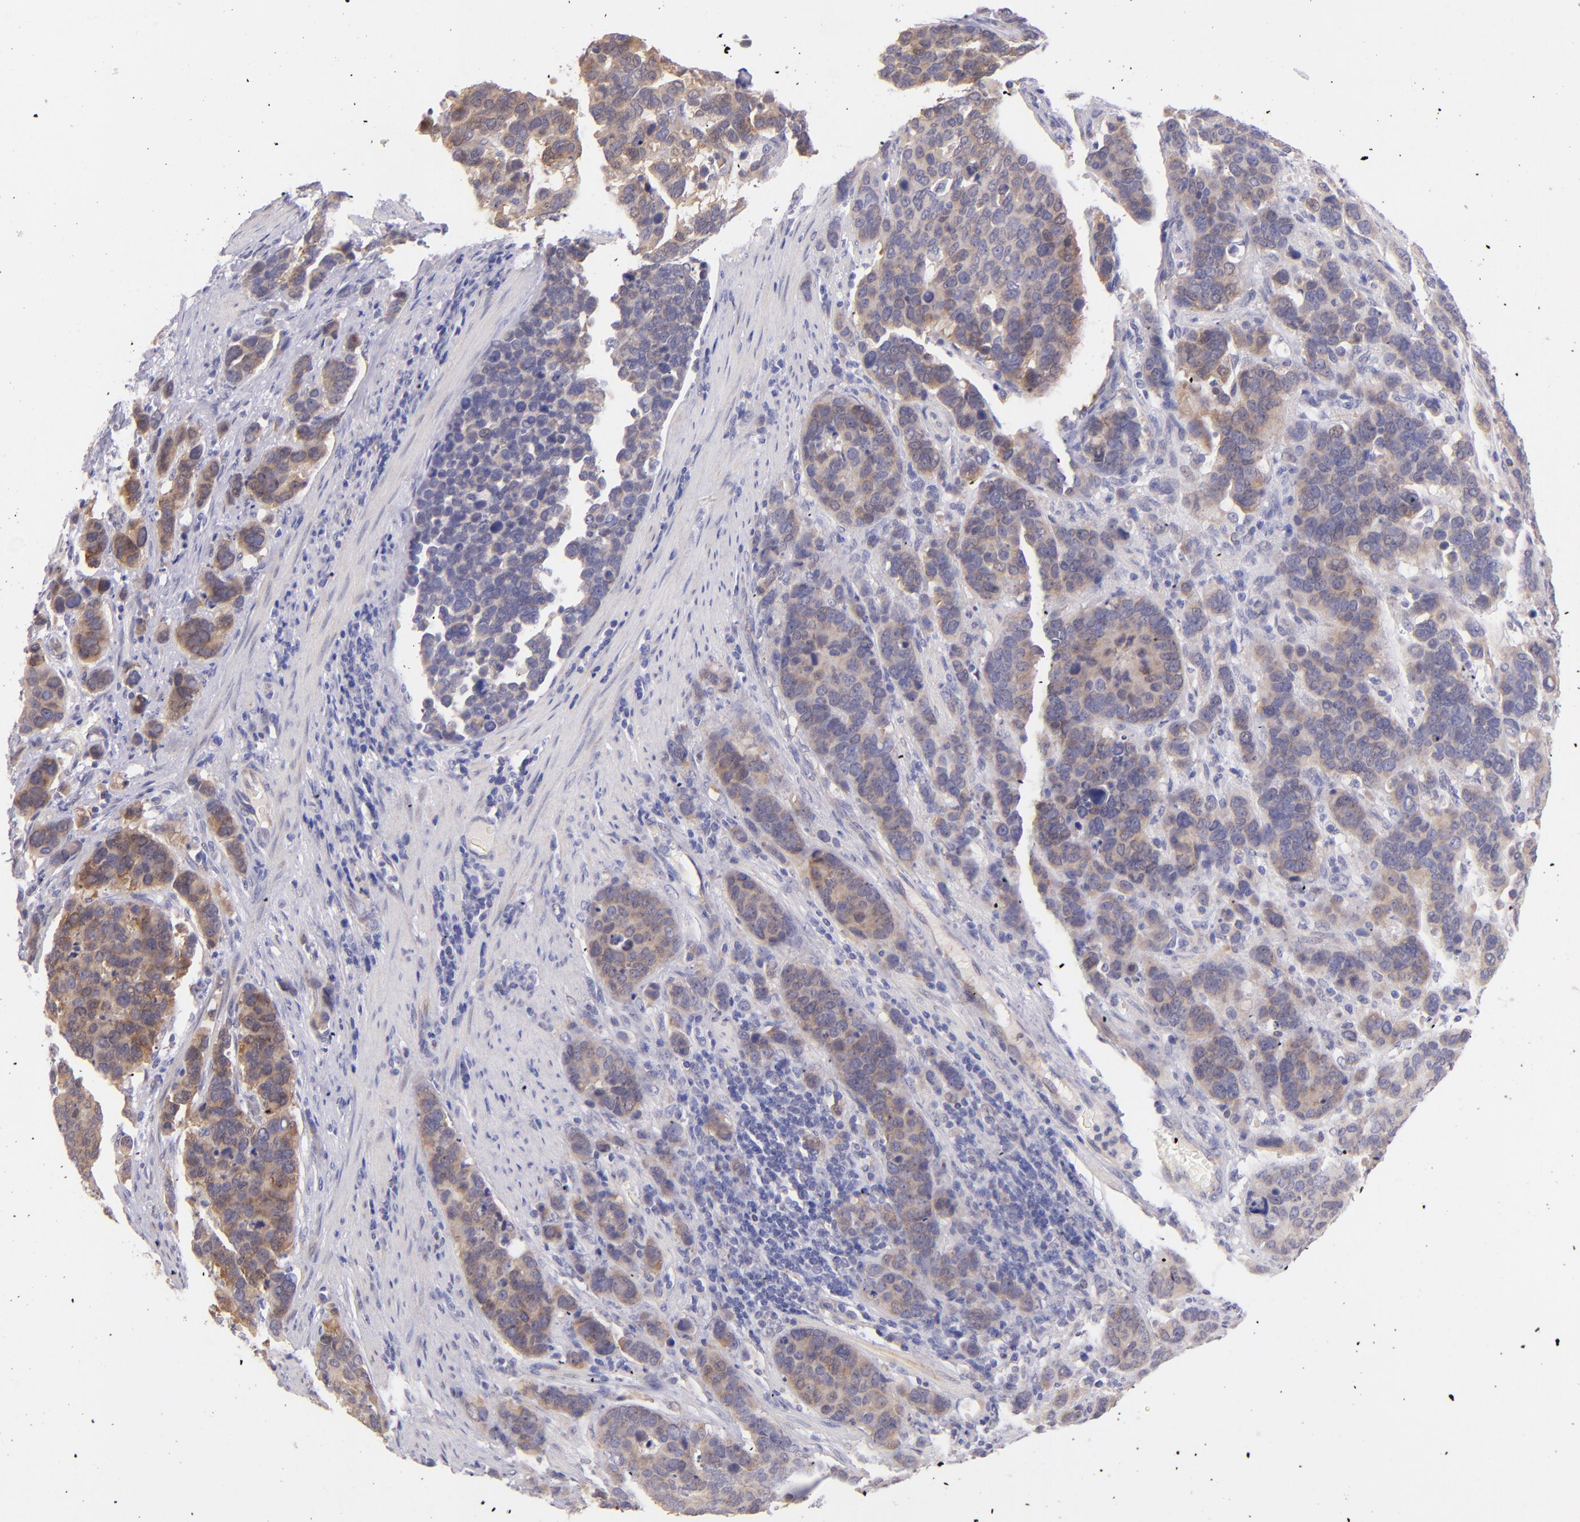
{"staining": {"intensity": "weak", "quantity": ">75%", "location": "cytoplasmic/membranous"}, "tissue": "stomach cancer", "cell_type": "Tumor cells", "image_type": "cancer", "snomed": [{"axis": "morphology", "description": "Adenocarcinoma, NOS"}, {"axis": "topography", "description": "Stomach, upper"}], "caption": "The photomicrograph exhibits staining of stomach cancer (adenocarcinoma), revealing weak cytoplasmic/membranous protein expression (brown color) within tumor cells. (DAB (3,3'-diaminobenzidine) = brown stain, brightfield microscopy at high magnification).", "gene": "SH2D4A", "patient": {"sex": "male", "age": 71}}